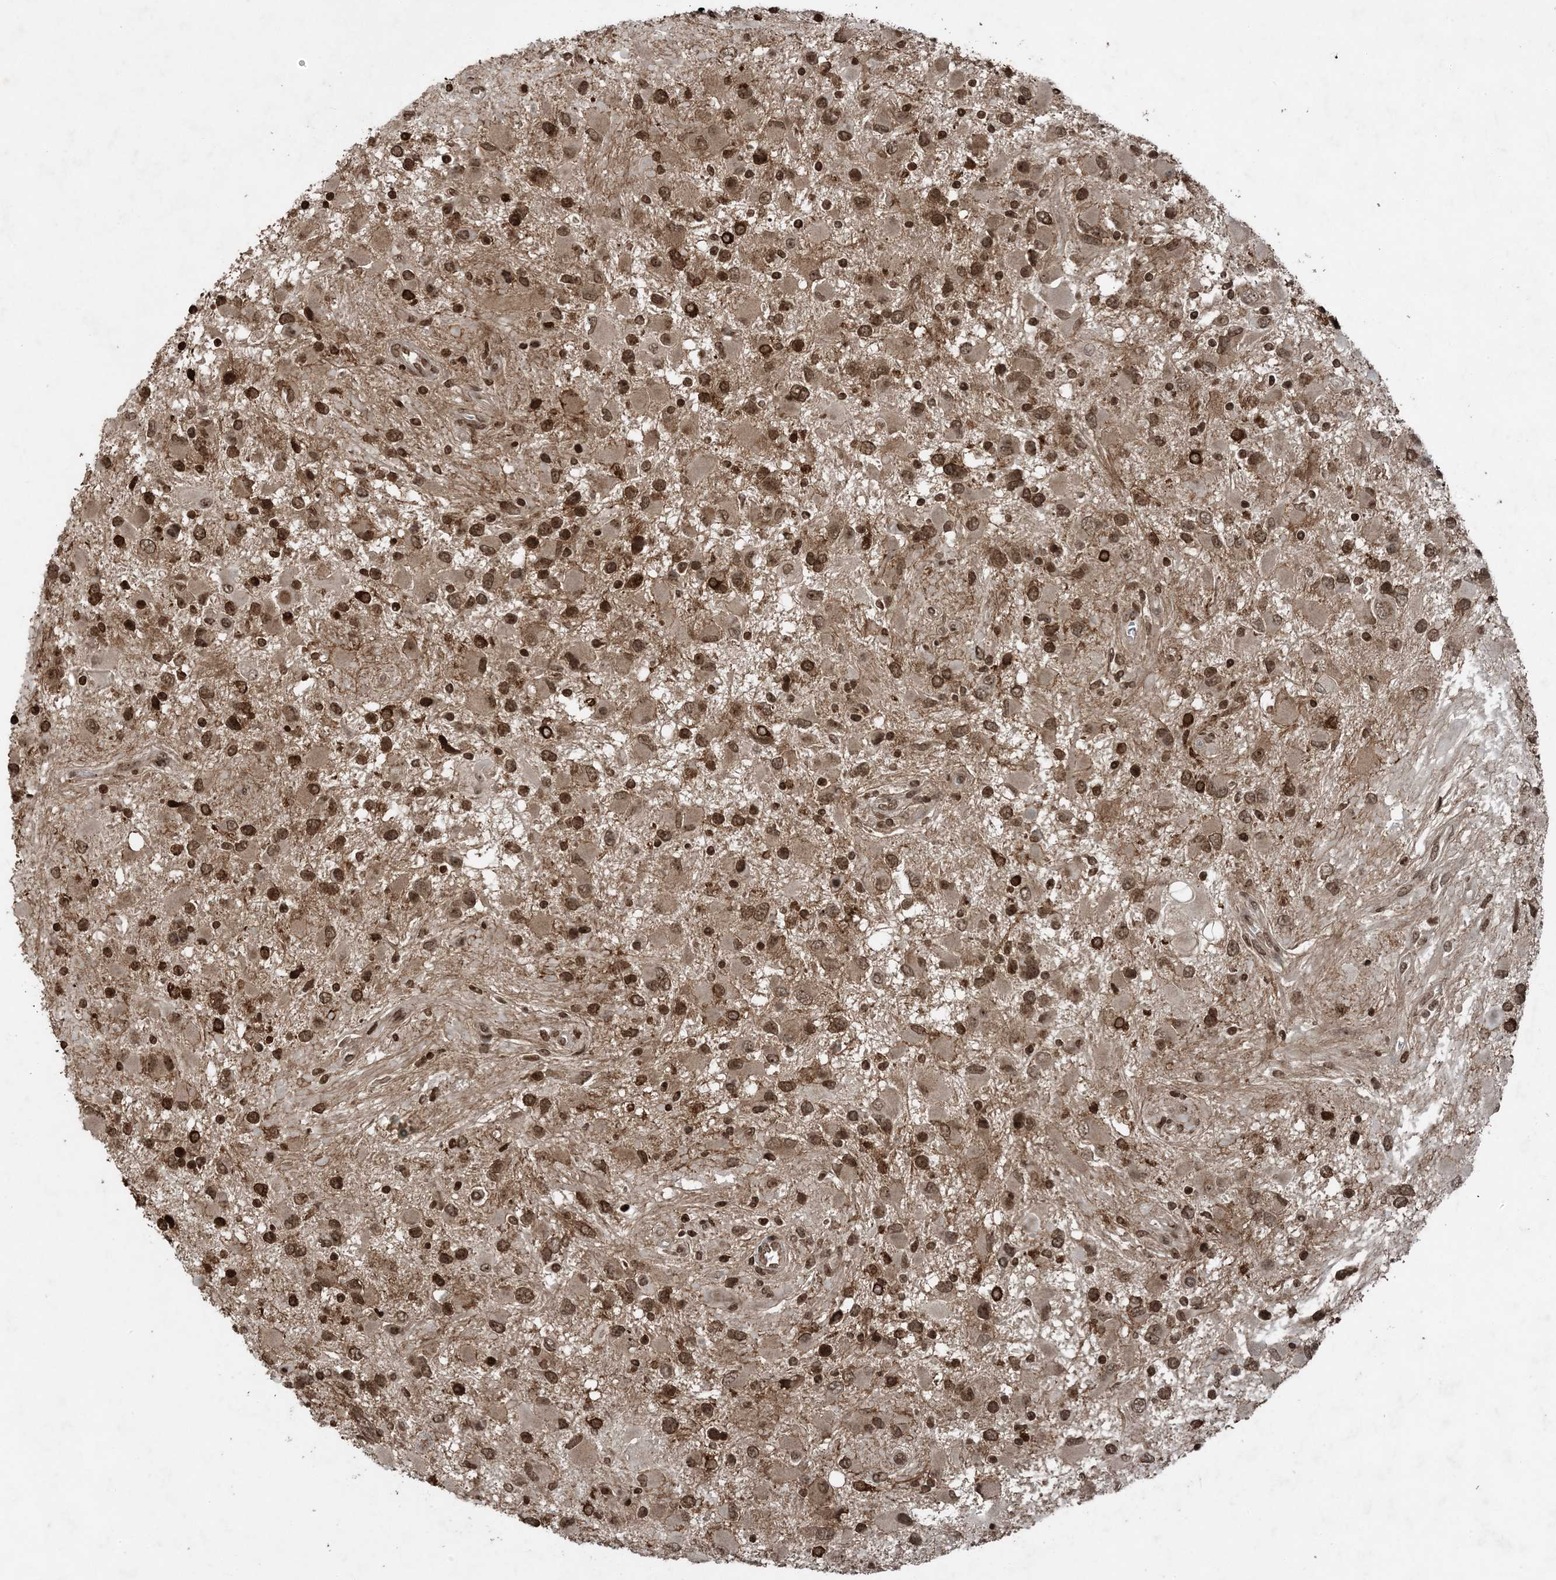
{"staining": {"intensity": "moderate", "quantity": ">75%", "location": "cytoplasmic/membranous,nuclear"}, "tissue": "glioma", "cell_type": "Tumor cells", "image_type": "cancer", "snomed": [{"axis": "morphology", "description": "Glioma, malignant, High grade"}, {"axis": "topography", "description": "Brain"}], "caption": "Glioma tissue displays moderate cytoplasmic/membranous and nuclear staining in approximately >75% of tumor cells, visualized by immunohistochemistry. The protein is stained brown, and the nuclei are stained in blue (DAB (3,3'-diaminobenzidine) IHC with brightfield microscopy, high magnification).", "gene": "ZFAND2B", "patient": {"sex": "male", "age": 53}}